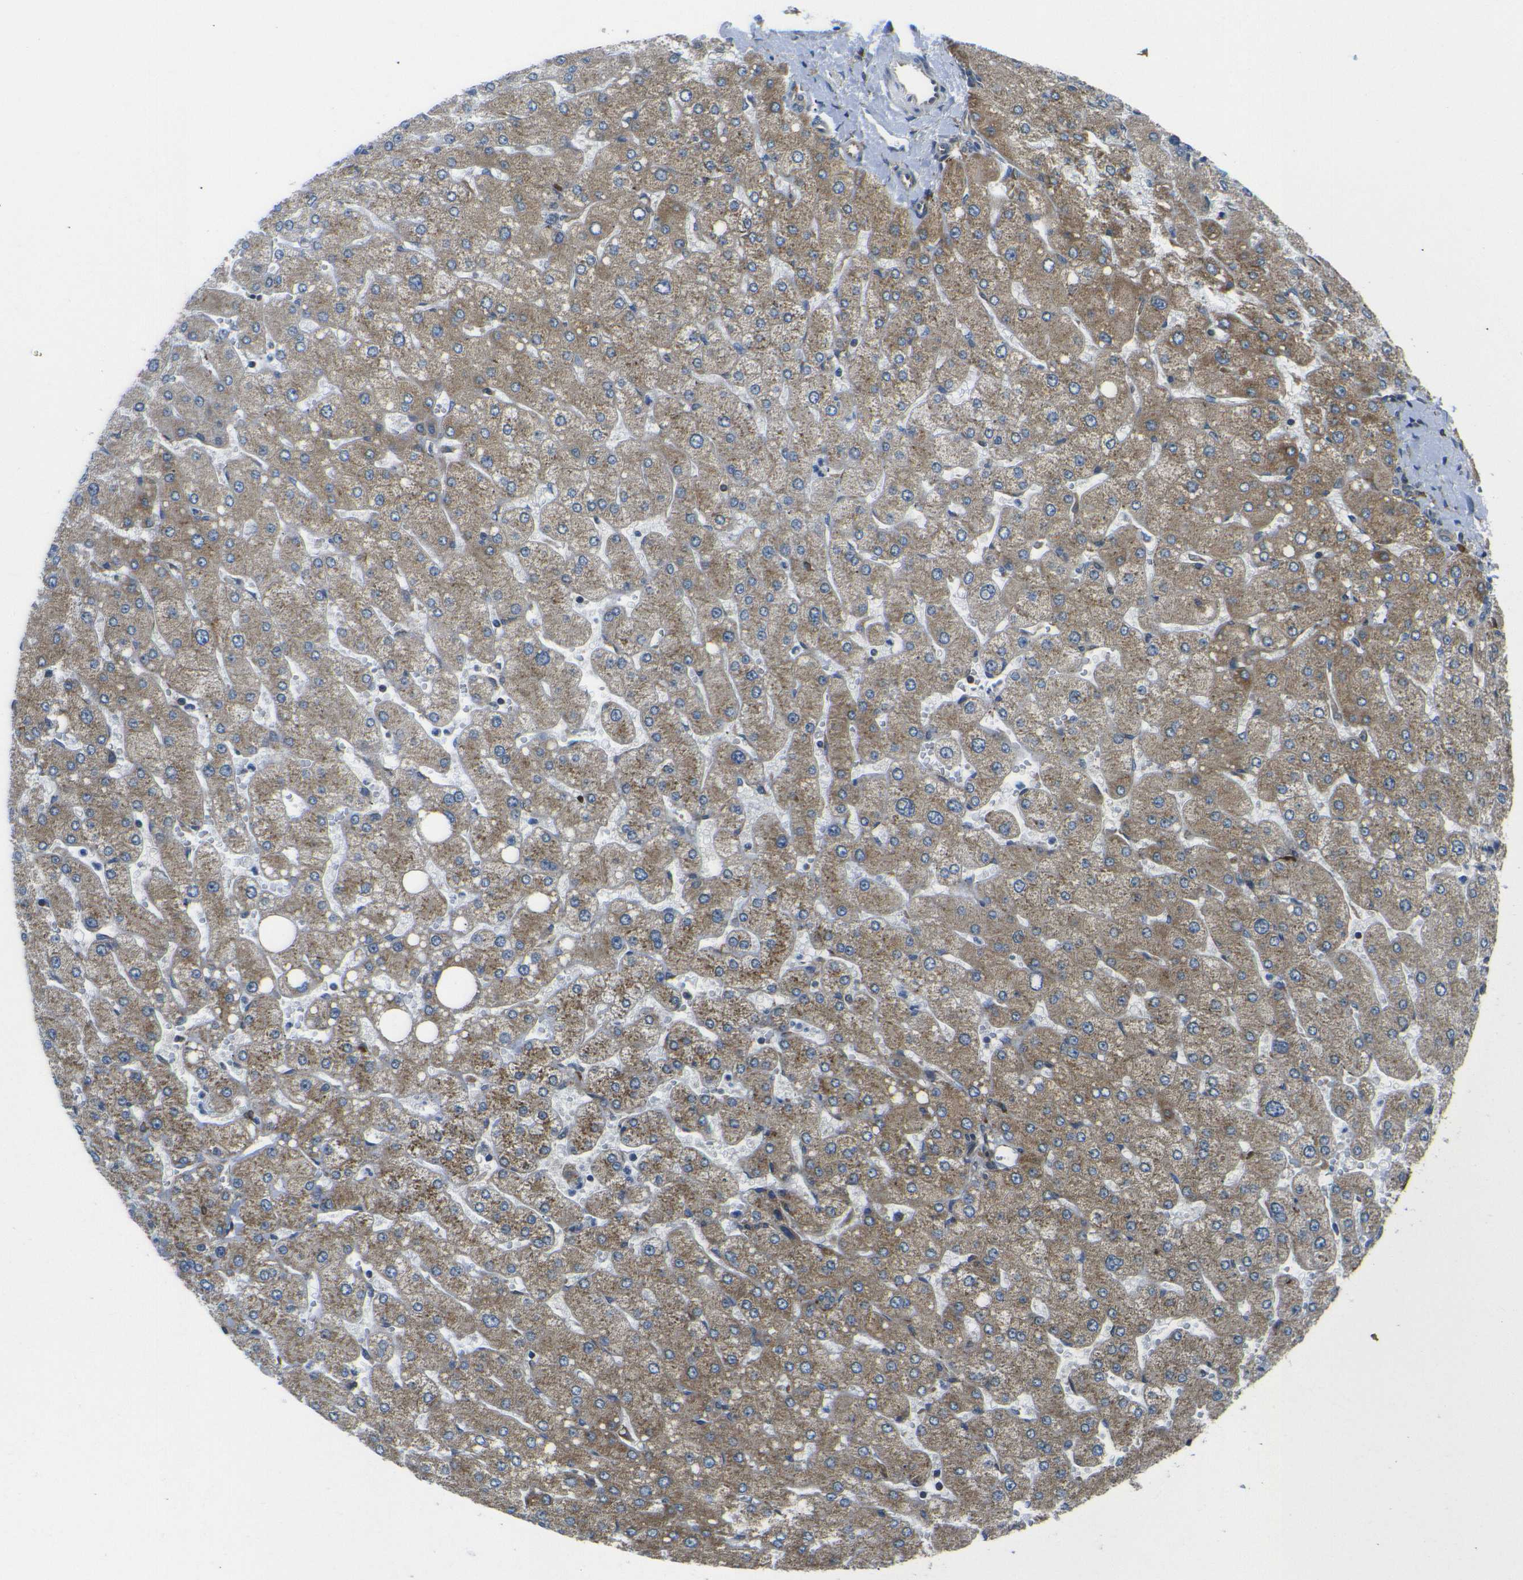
{"staining": {"intensity": "negative", "quantity": "none", "location": "none"}, "tissue": "liver", "cell_type": "Cholangiocytes", "image_type": "normal", "snomed": [{"axis": "morphology", "description": "Normal tissue, NOS"}, {"axis": "topography", "description": "Liver"}], "caption": "High power microscopy image of an immunohistochemistry histopathology image of normal liver, revealing no significant staining in cholangiocytes. (DAB (3,3'-diaminobenzidine) immunohistochemistry (IHC) visualized using brightfield microscopy, high magnification).", "gene": "RPSA", "patient": {"sex": "male", "age": 55}}